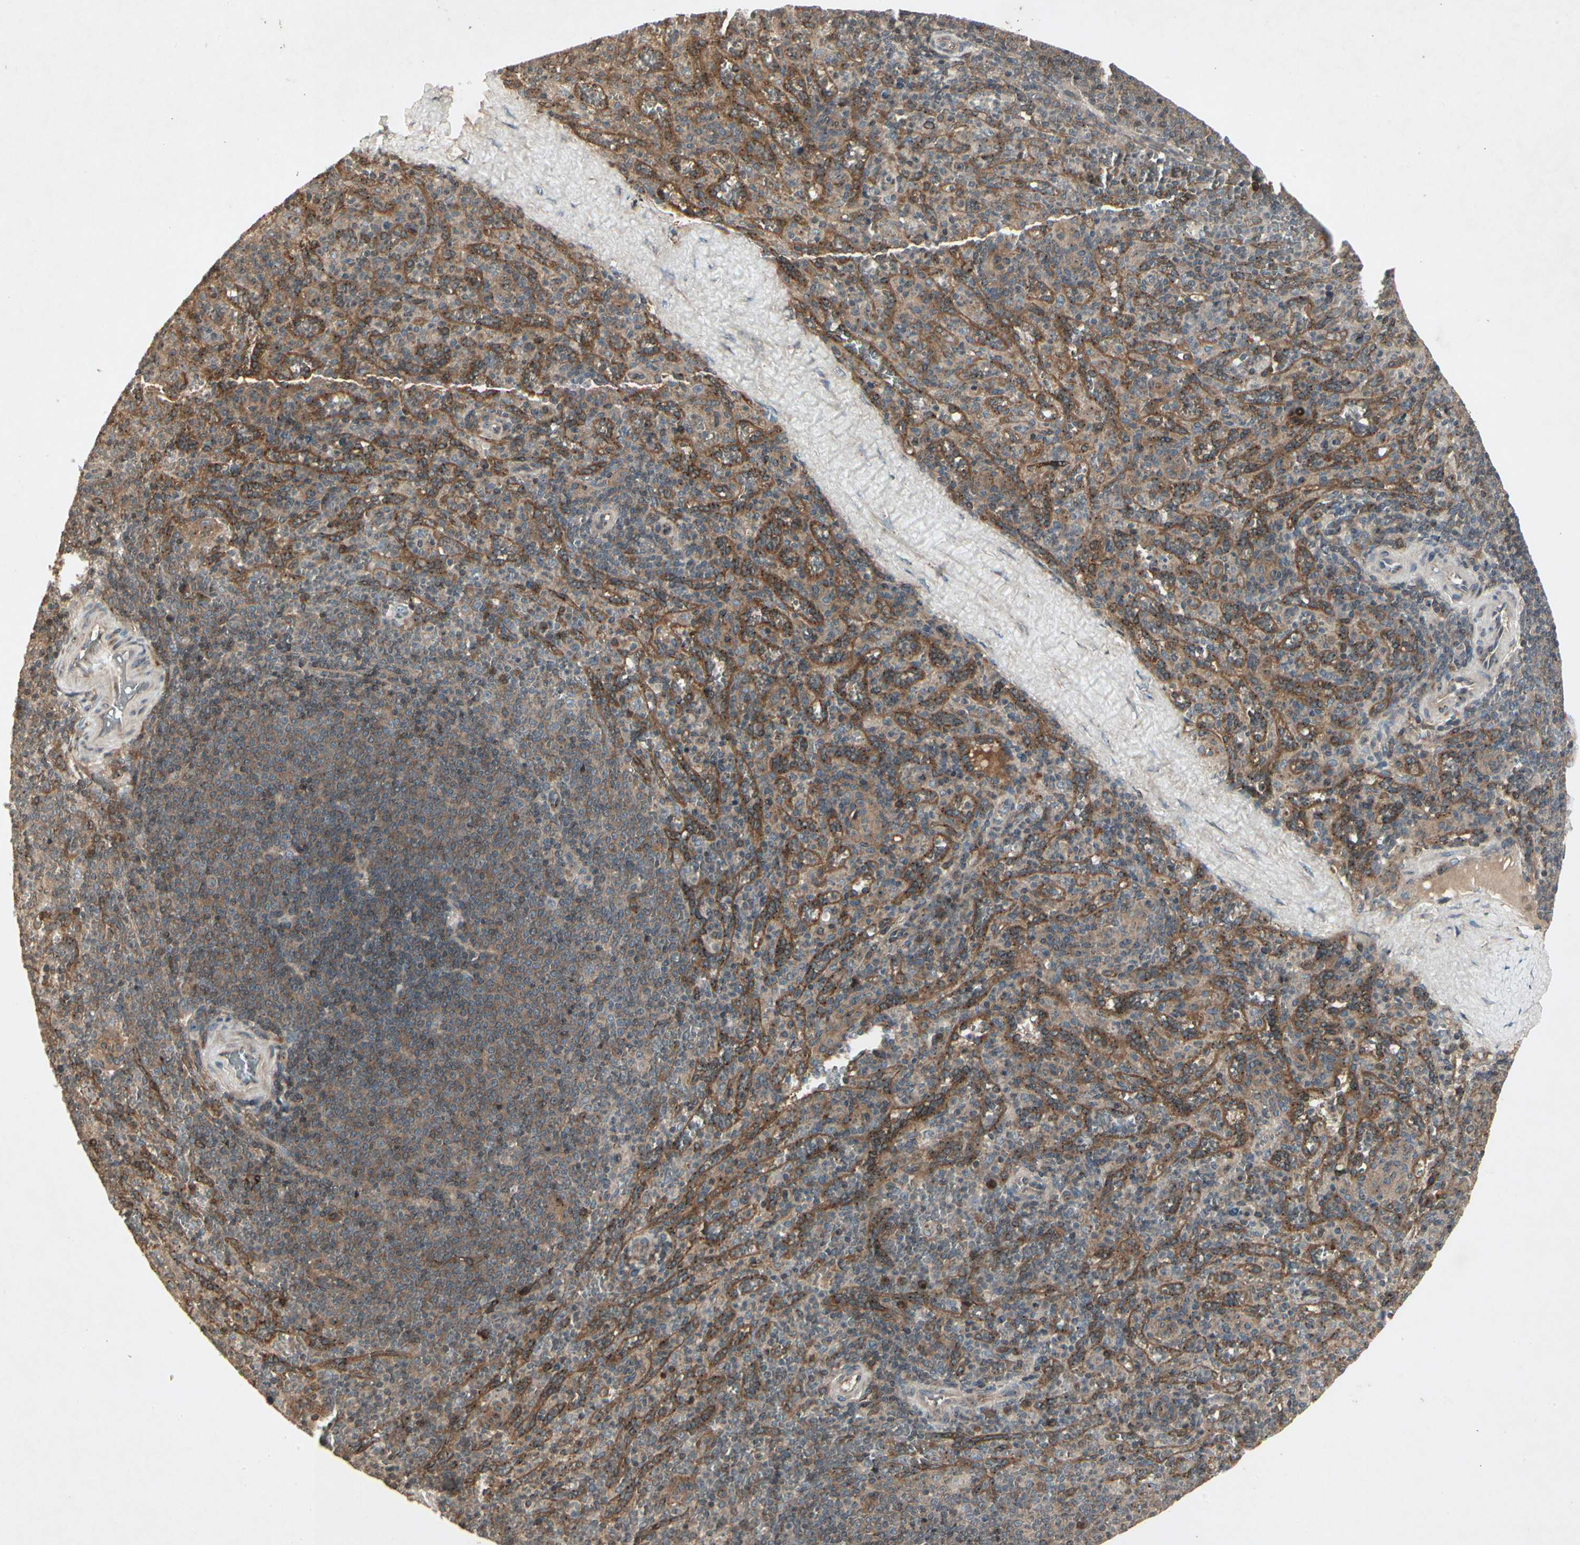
{"staining": {"intensity": "weak", "quantity": ">75%", "location": "cytoplasmic/membranous"}, "tissue": "spleen", "cell_type": "Cells in red pulp", "image_type": "normal", "snomed": [{"axis": "morphology", "description": "Normal tissue, NOS"}, {"axis": "topography", "description": "Spleen"}], "caption": "A high-resolution histopathology image shows immunohistochemistry staining of normal spleen, which displays weak cytoplasmic/membranous positivity in approximately >75% of cells in red pulp.", "gene": "TEK", "patient": {"sex": "male", "age": 36}}